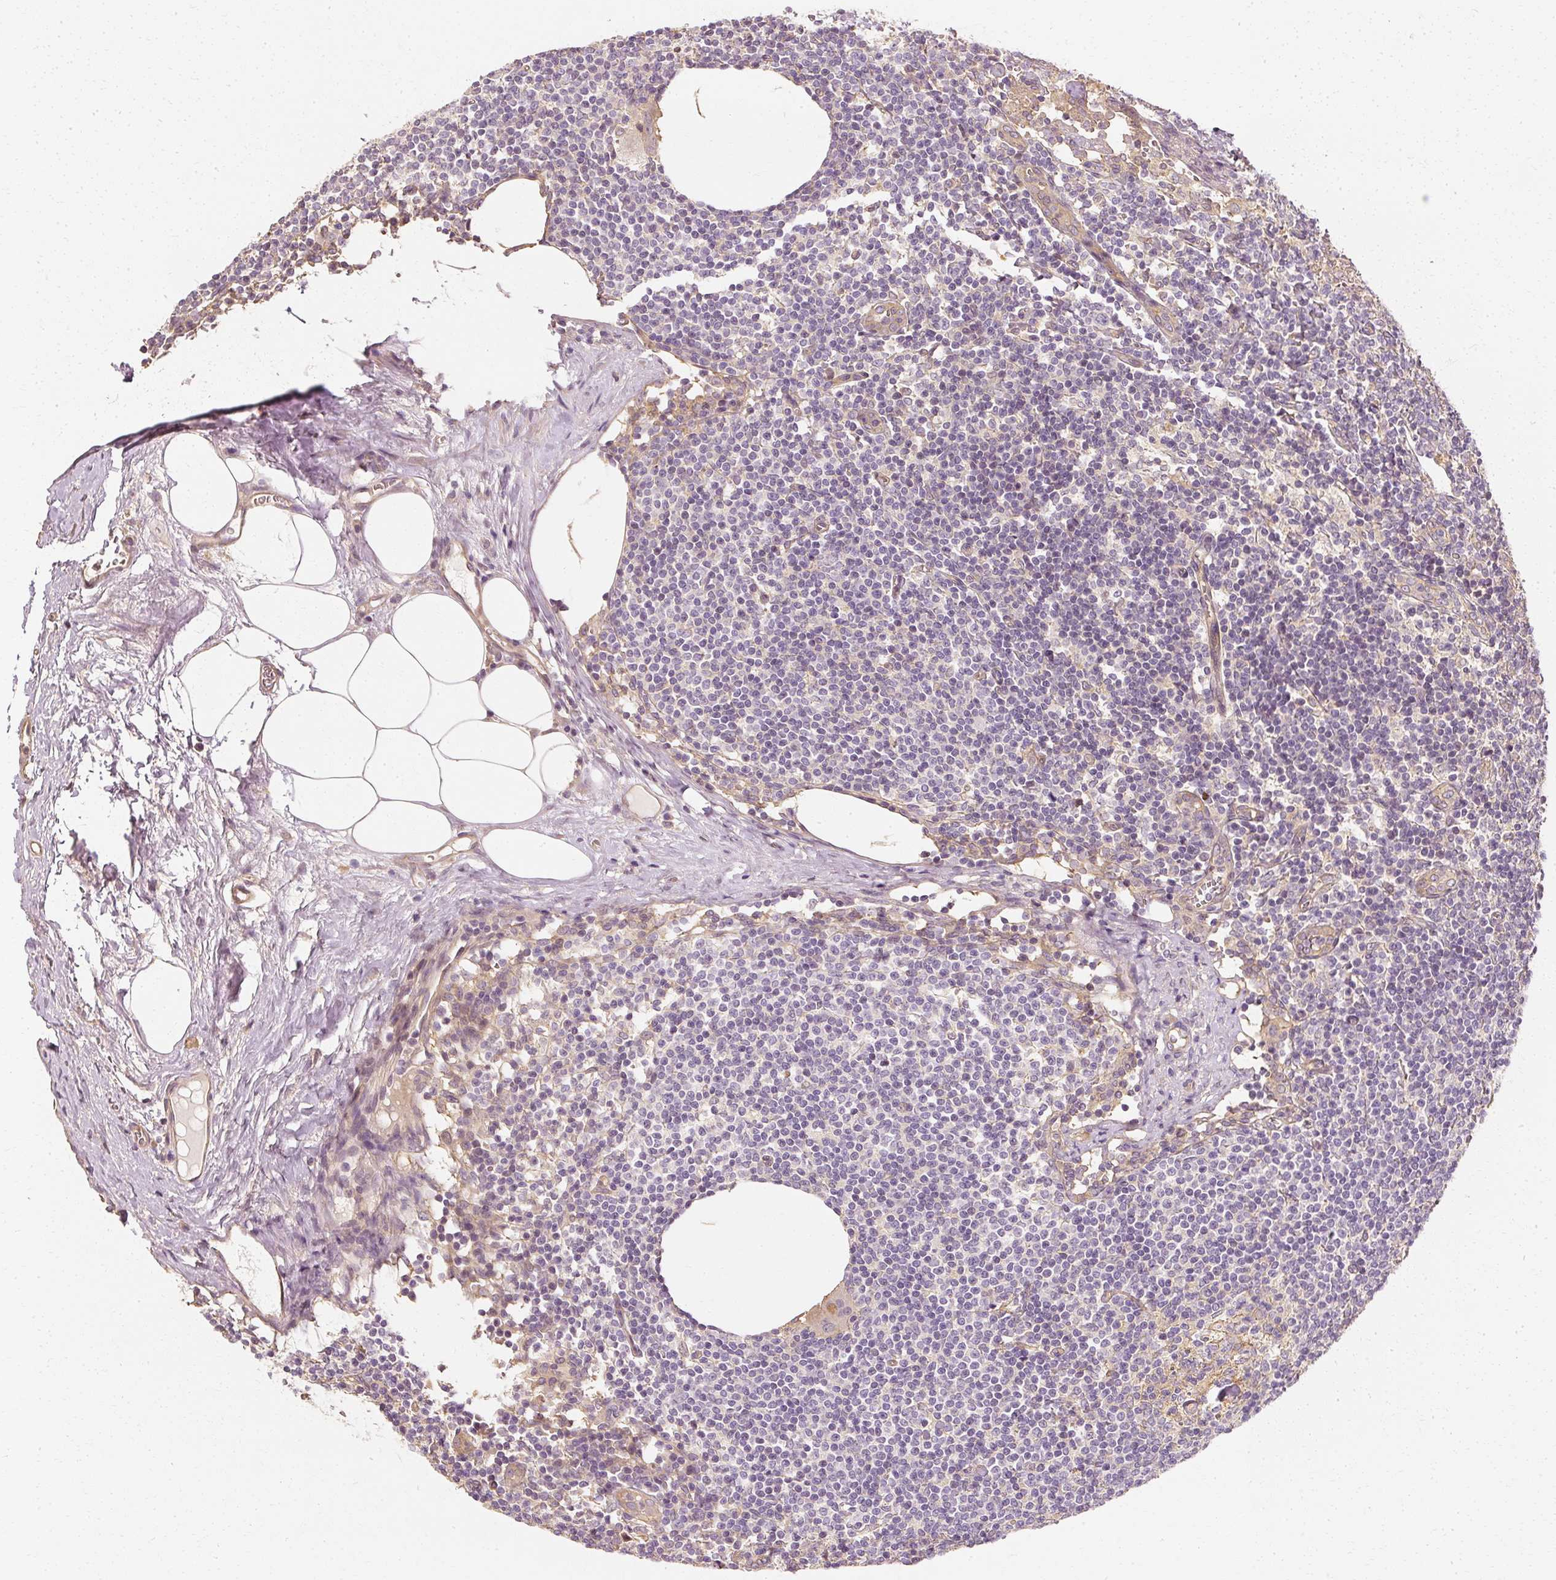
{"staining": {"intensity": "negative", "quantity": "none", "location": "none"}, "tissue": "lymph node", "cell_type": "Germinal center cells", "image_type": "normal", "snomed": [{"axis": "morphology", "description": "Normal tissue, NOS"}, {"axis": "topography", "description": "Lymph node"}], "caption": "A high-resolution image shows immunohistochemistry (IHC) staining of unremarkable lymph node, which displays no significant staining in germinal center cells.", "gene": "GNAQ", "patient": {"sex": "female", "age": 59}}